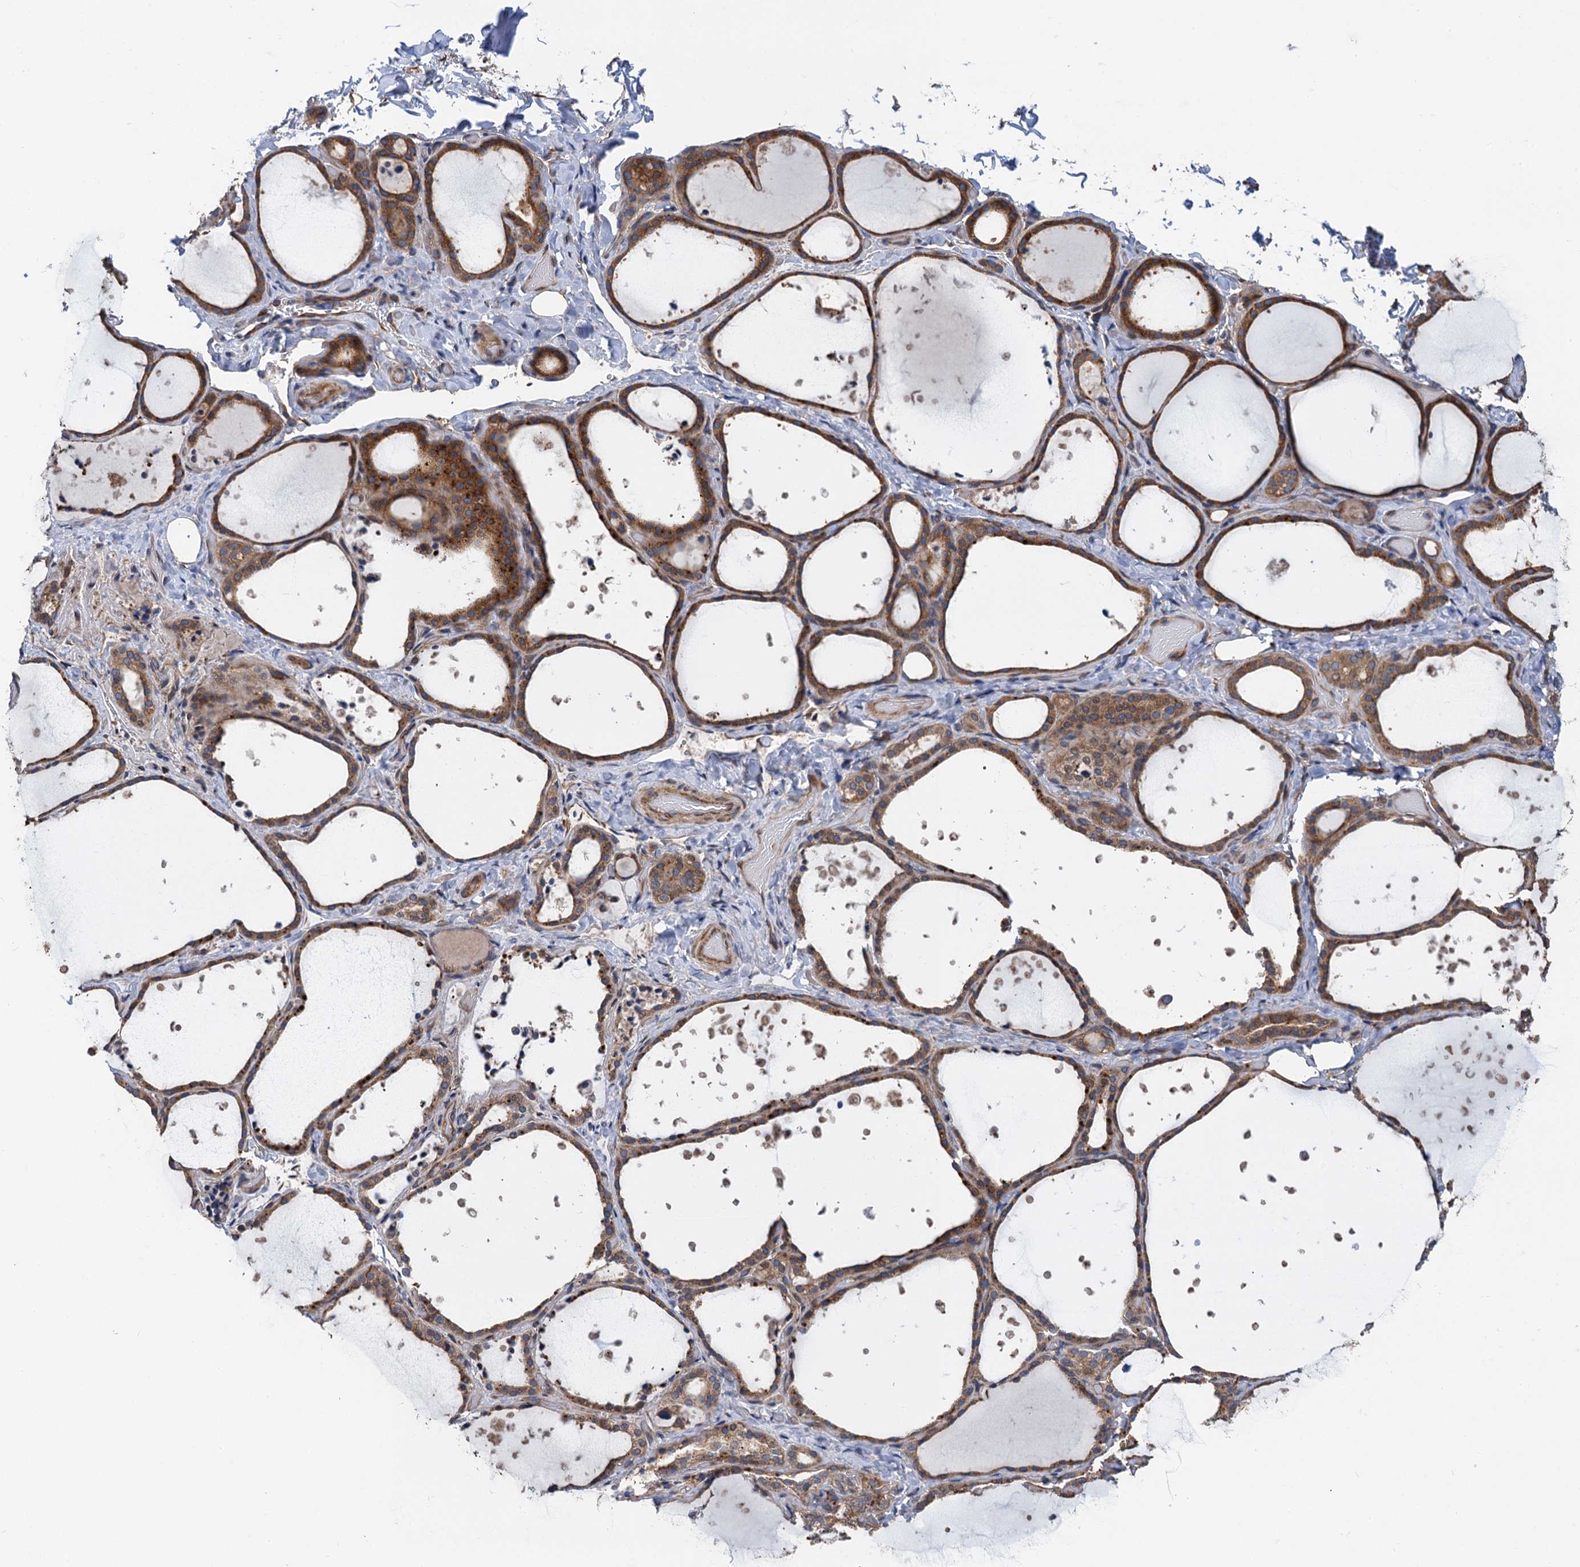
{"staining": {"intensity": "moderate", "quantity": ">75%", "location": "cytoplasmic/membranous"}, "tissue": "thyroid gland", "cell_type": "Glandular cells", "image_type": "normal", "snomed": [{"axis": "morphology", "description": "Normal tissue, NOS"}, {"axis": "topography", "description": "Thyroid gland"}], "caption": "Immunohistochemical staining of benign human thyroid gland shows moderate cytoplasmic/membranous protein staining in approximately >75% of glandular cells. (IHC, brightfield microscopy, high magnification).", "gene": "PJA2", "patient": {"sex": "female", "age": 44}}